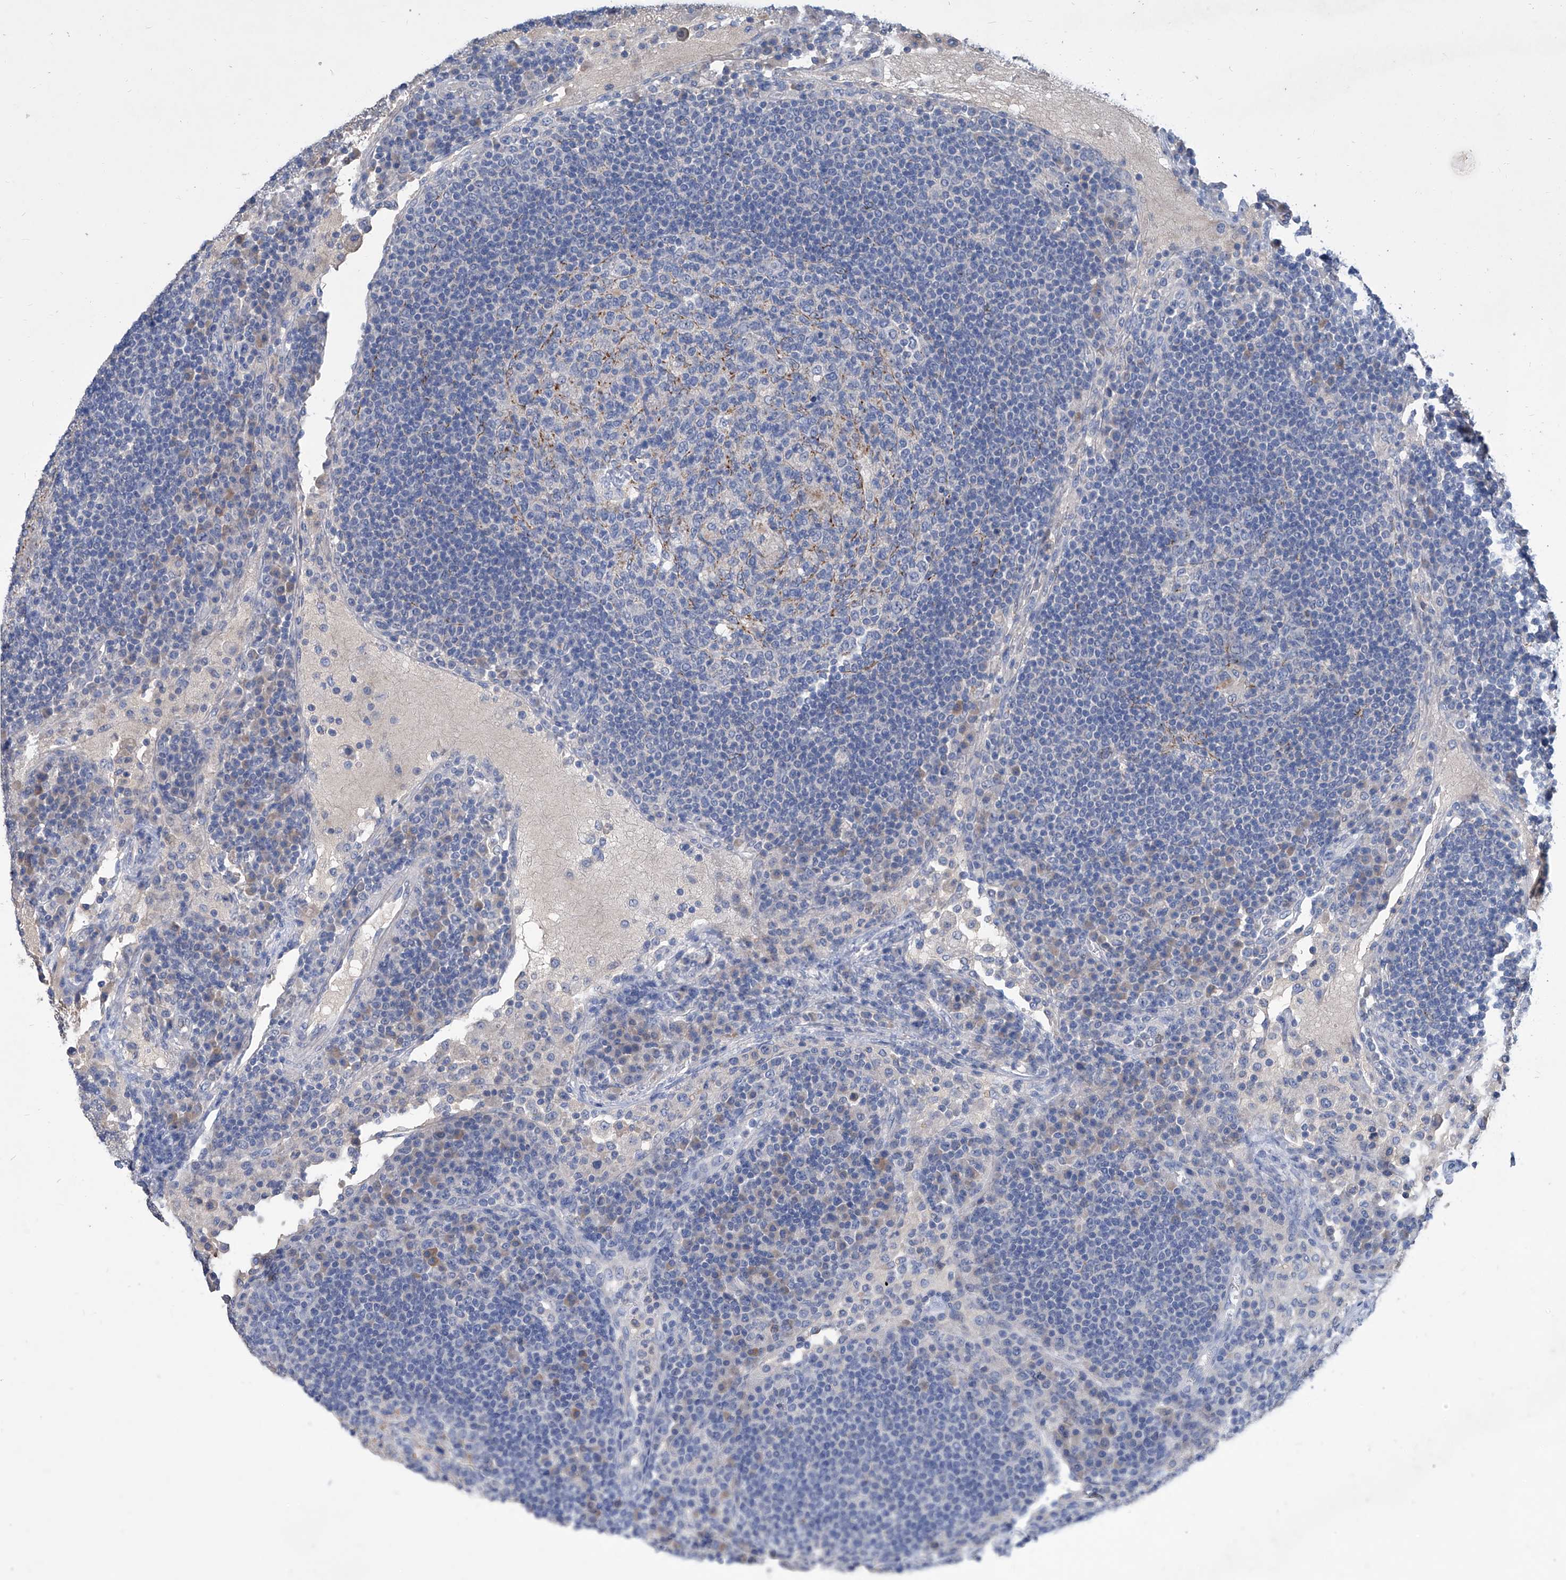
{"staining": {"intensity": "negative", "quantity": "none", "location": "none"}, "tissue": "lymph node", "cell_type": "Germinal center cells", "image_type": "normal", "snomed": [{"axis": "morphology", "description": "Normal tissue, NOS"}, {"axis": "topography", "description": "Lymph node"}], "caption": "The photomicrograph exhibits no significant expression in germinal center cells of lymph node. (Brightfield microscopy of DAB immunohistochemistry (IHC) at high magnification).", "gene": "MTARC1", "patient": {"sex": "female", "age": 53}}